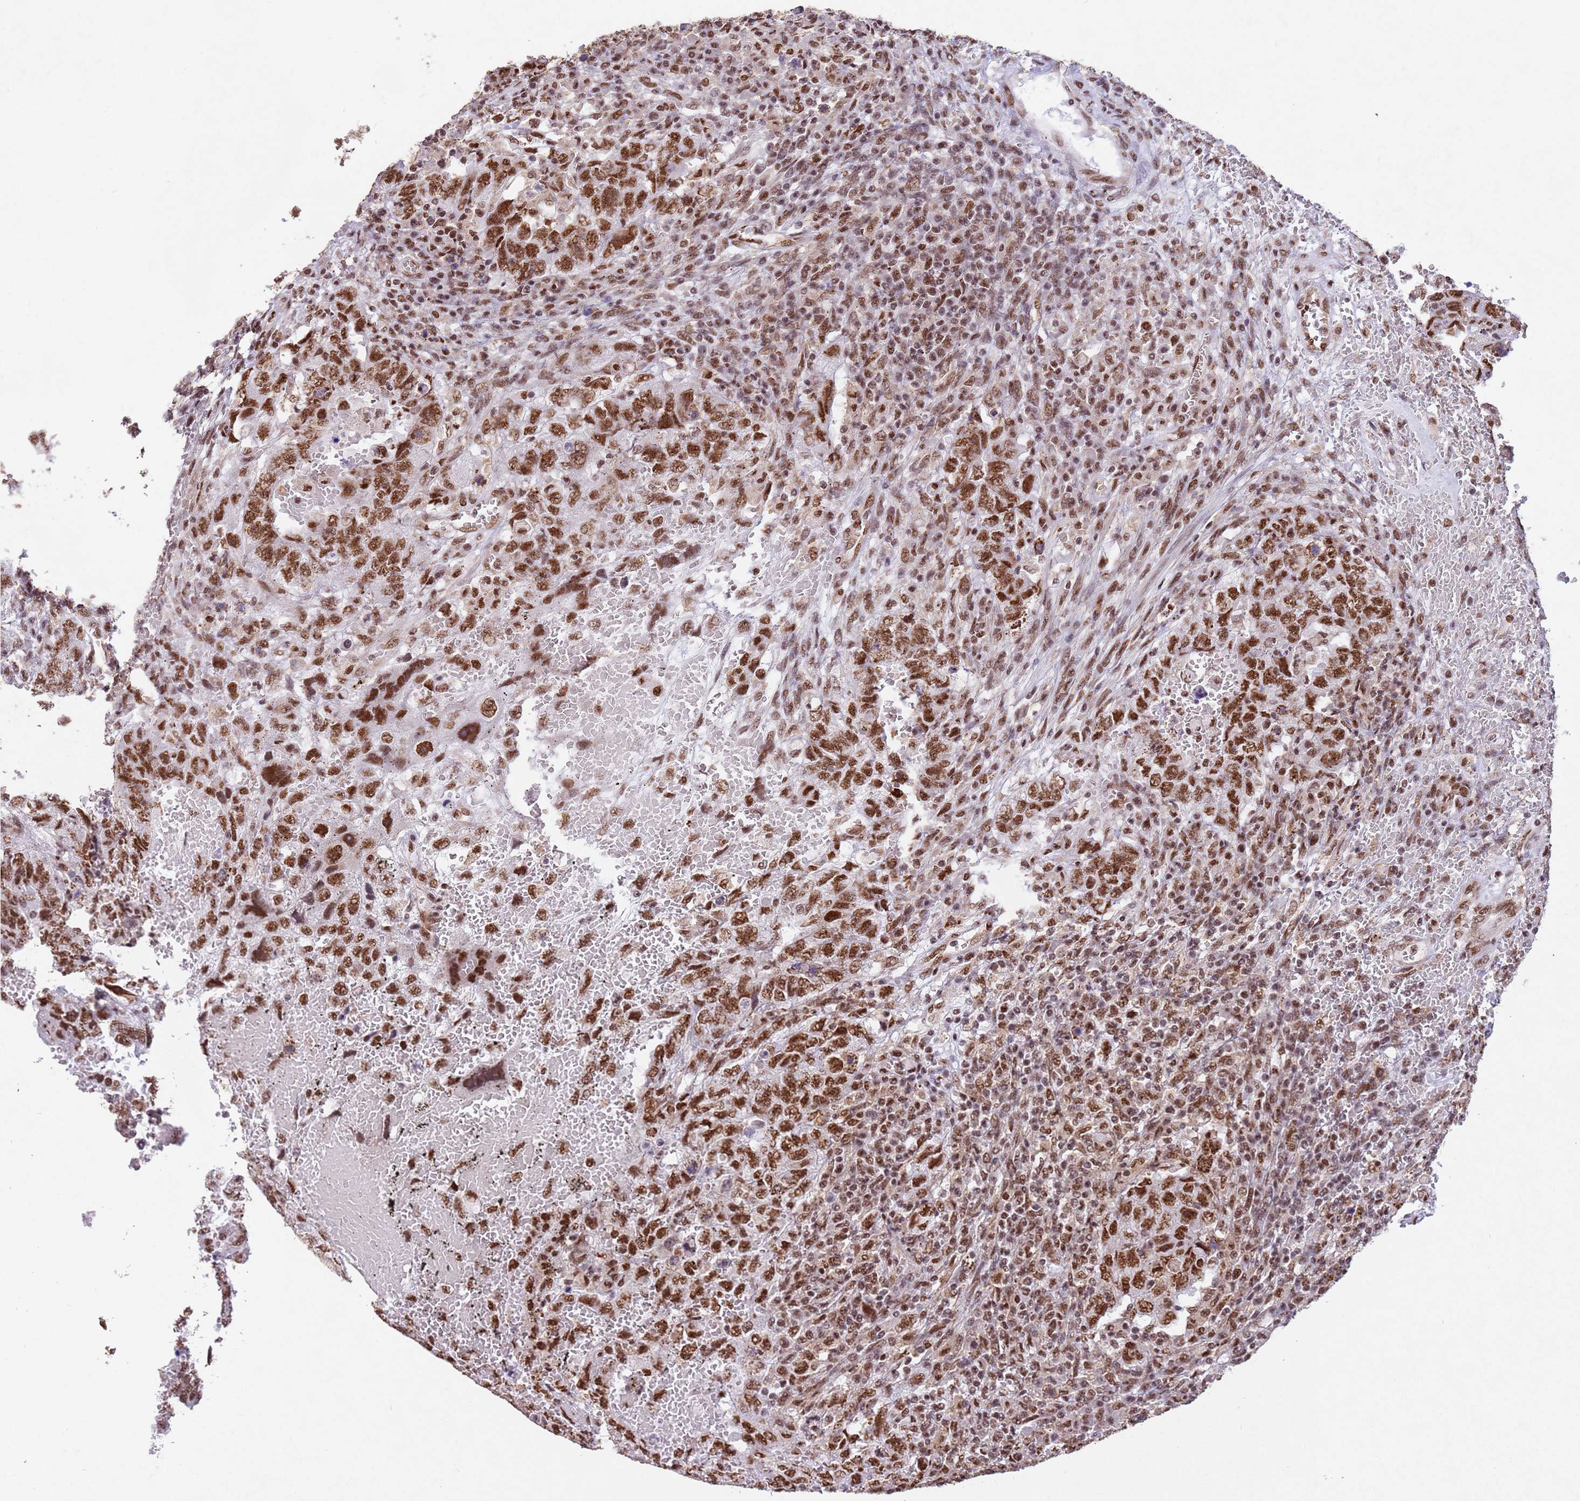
{"staining": {"intensity": "strong", "quantity": ">75%", "location": "nuclear"}, "tissue": "testis cancer", "cell_type": "Tumor cells", "image_type": "cancer", "snomed": [{"axis": "morphology", "description": "Carcinoma, Embryonal, NOS"}, {"axis": "topography", "description": "Testis"}], "caption": "A micrograph of testis cancer (embryonal carcinoma) stained for a protein shows strong nuclear brown staining in tumor cells.", "gene": "ESF1", "patient": {"sex": "male", "age": 26}}